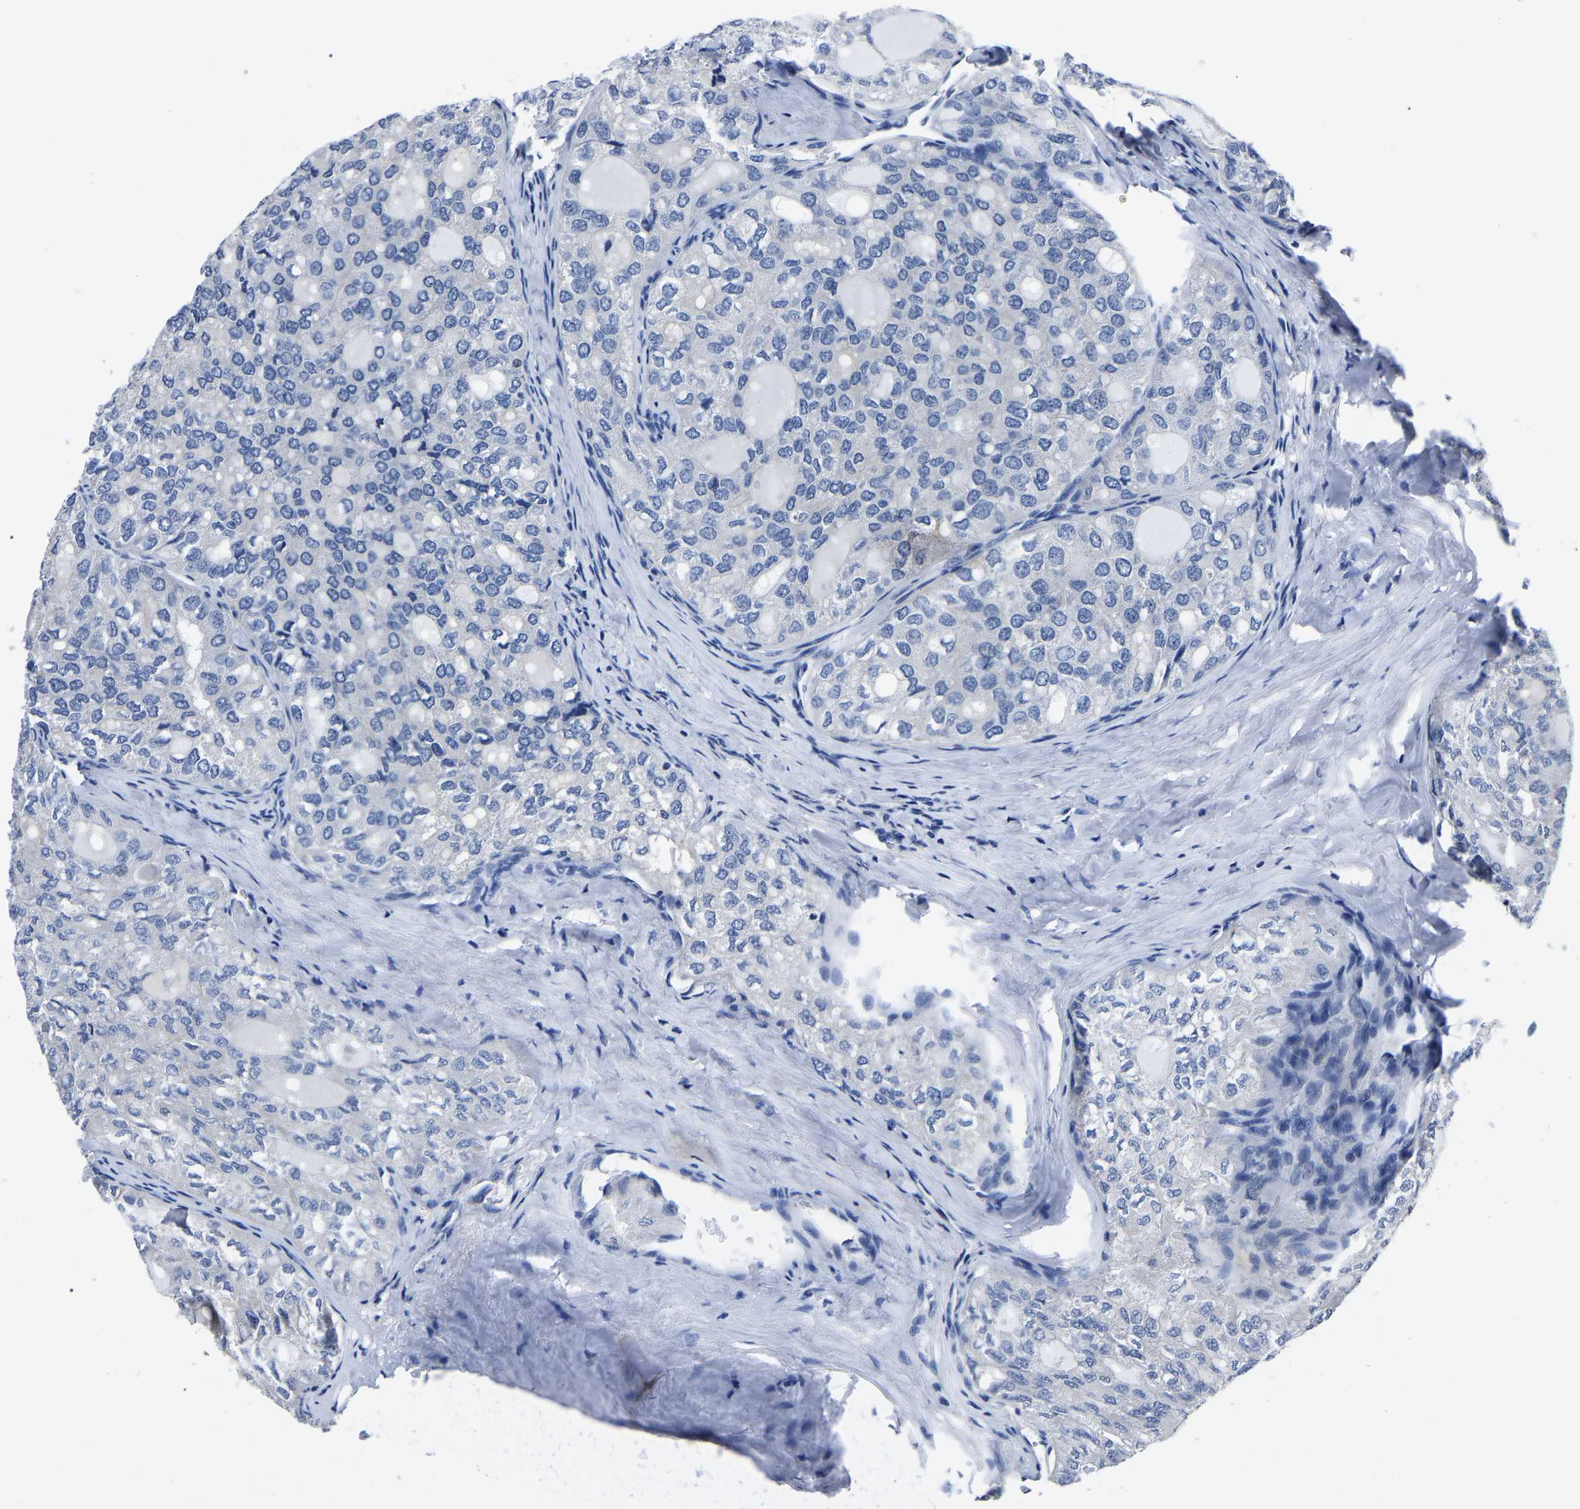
{"staining": {"intensity": "negative", "quantity": "none", "location": "none"}, "tissue": "thyroid cancer", "cell_type": "Tumor cells", "image_type": "cancer", "snomed": [{"axis": "morphology", "description": "Follicular adenoma carcinoma, NOS"}, {"axis": "topography", "description": "Thyroid gland"}], "caption": "Thyroid cancer (follicular adenoma carcinoma) was stained to show a protein in brown. There is no significant positivity in tumor cells.", "gene": "MOV10L1", "patient": {"sex": "male", "age": 75}}